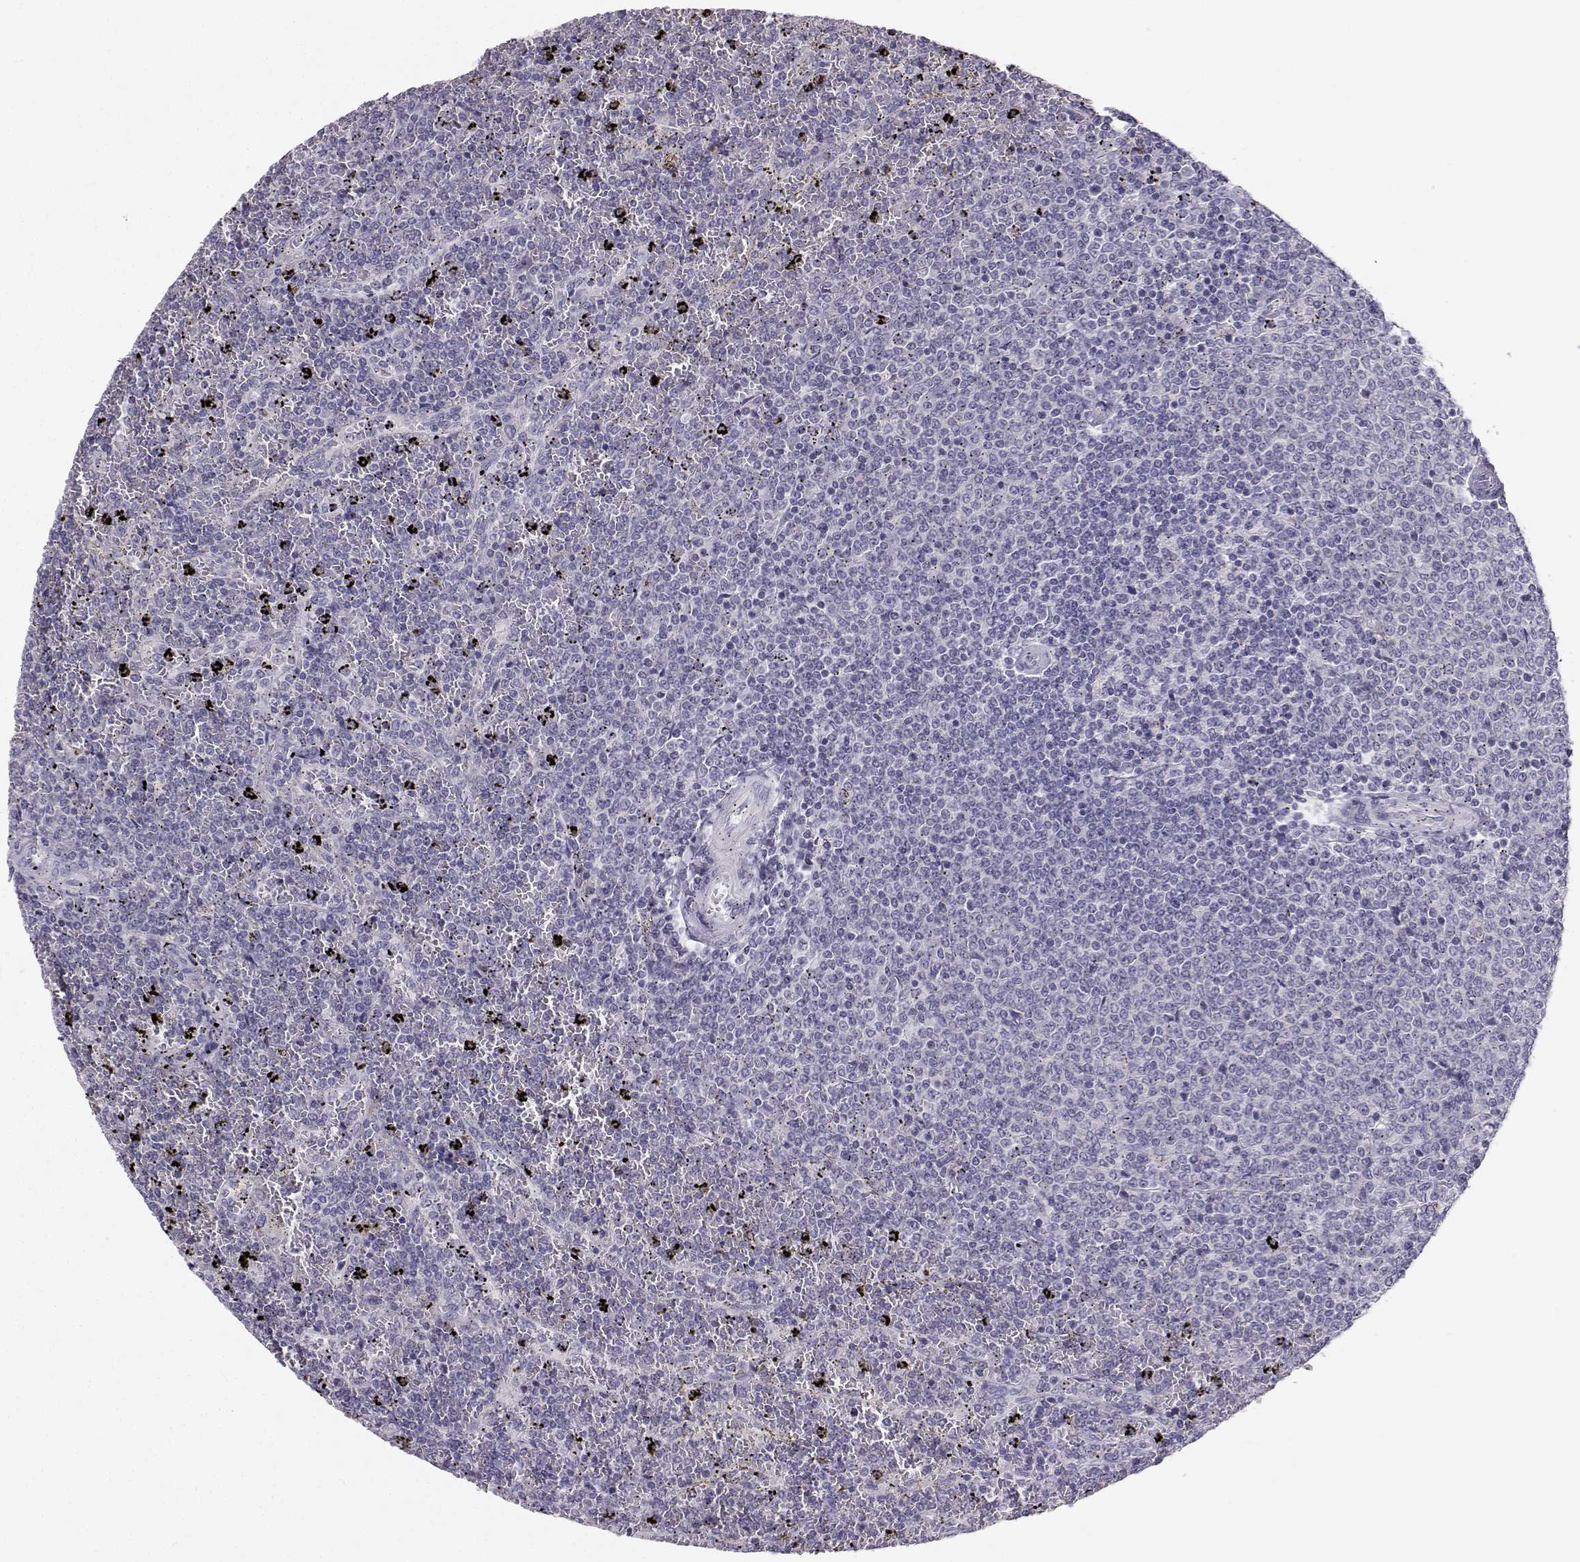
{"staining": {"intensity": "negative", "quantity": "none", "location": "none"}, "tissue": "lymphoma", "cell_type": "Tumor cells", "image_type": "cancer", "snomed": [{"axis": "morphology", "description": "Malignant lymphoma, non-Hodgkin's type, Low grade"}, {"axis": "topography", "description": "Spleen"}], "caption": "Tumor cells show no significant protein staining in lymphoma.", "gene": "MROH7", "patient": {"sex": "female", "age": 77}}